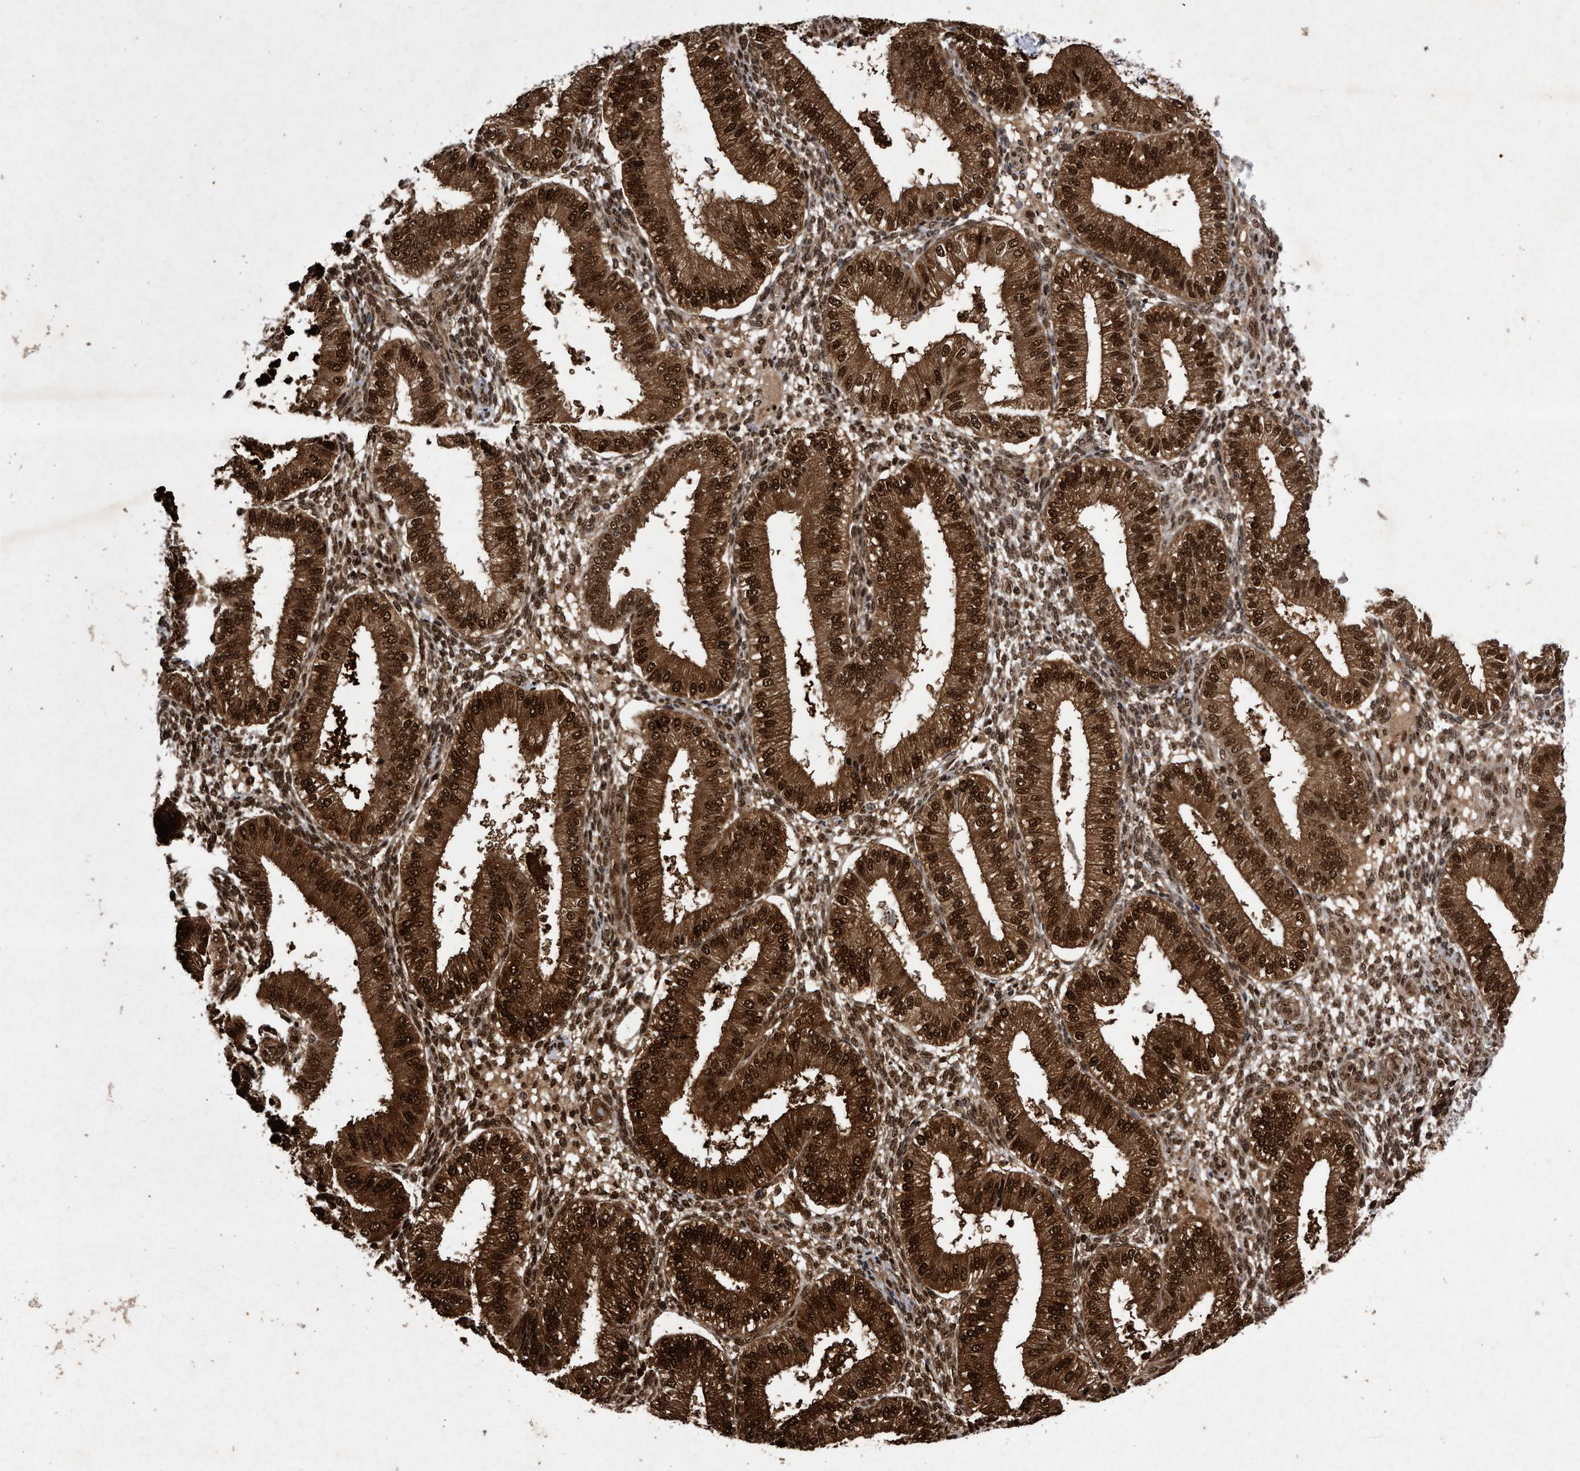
{"staining": {"intensity": "moderate", "quantity": ">75%", "location": "cytoplasmic/membranous,nuclear"}, "tissue": "endometrium", "cell_type": "Cells in endometrial stroma", "image_type": "normal", "snomed": [{"axis": "morphology", "description": "Normal tissue, NOS"}, {"axis": "topography", "description": "Endometrium"}], "caption": "Cells in endometrial stroma exhibit medium levels of moderate cytoplasmic/membranous,nuclear expression in approximately >75% of cells in normal human endometrium.", "gene": "RAD23B", "patient": {"sex": "female", "age": 39}}